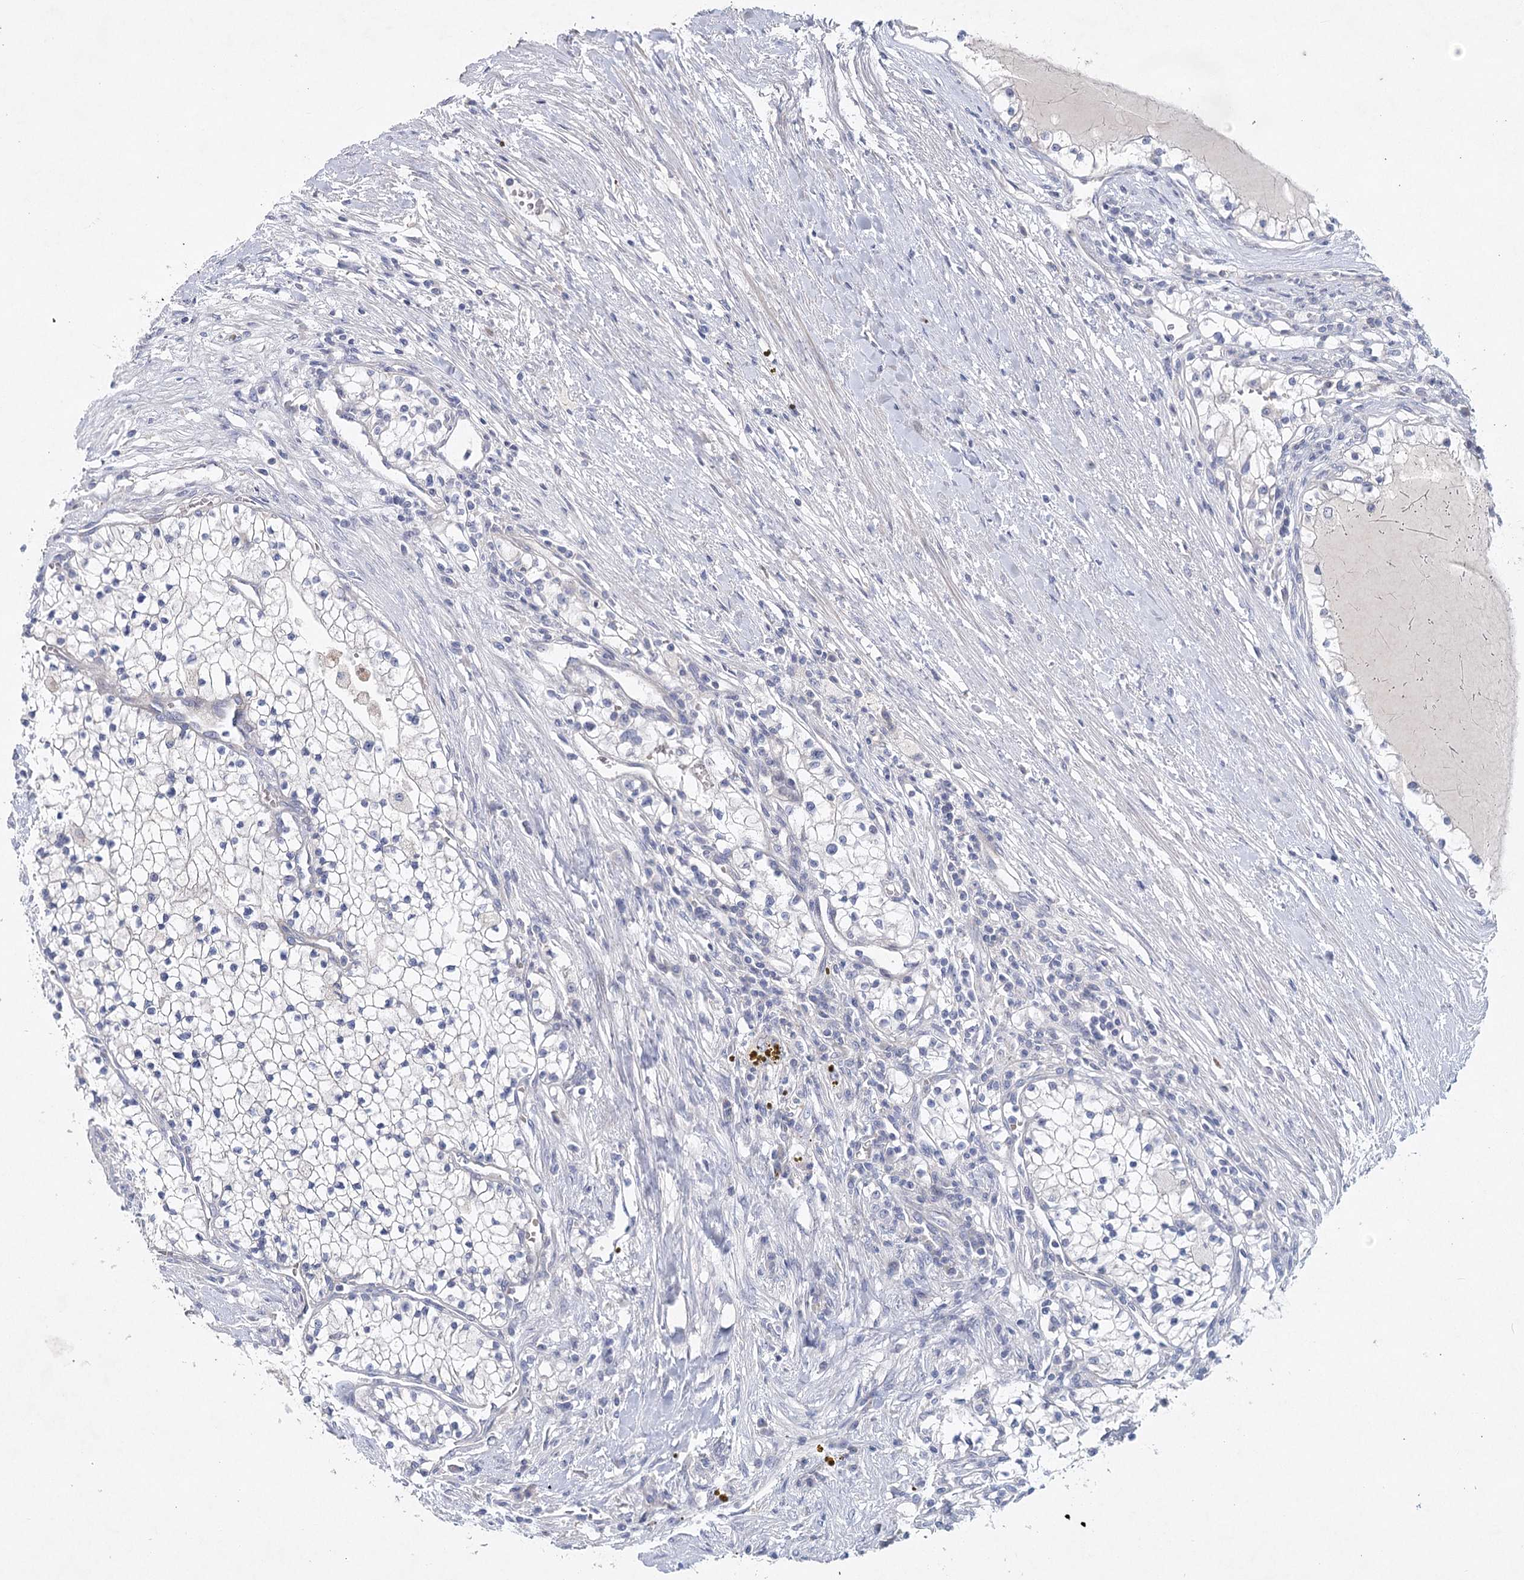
{"staining": {"intensity": "negative", "quantity": "none", "location": "none"}, "tissue": "renal cancer", "cell_type": "Tumor cells", "image_type": "cancer", "snomed": [{"axis": "morphology", "description": "Normal tissue, NOS"}, {"axis": "morphology", "description": "Adenocarcinoma, NOS"}, {"axis": "topography", "description": "Kidney"}], "caption": "Immunohistochemistry (IHC) photomicrograph of neoplastic tissue: human renal cancer (adenocarcinoma) stained with DAB (3,3'-diaminobenzidine) shows no significant protein expression in tumor cells.", "gene": "MAP3K13", "patient": {"sex": "male", "age": 68}}